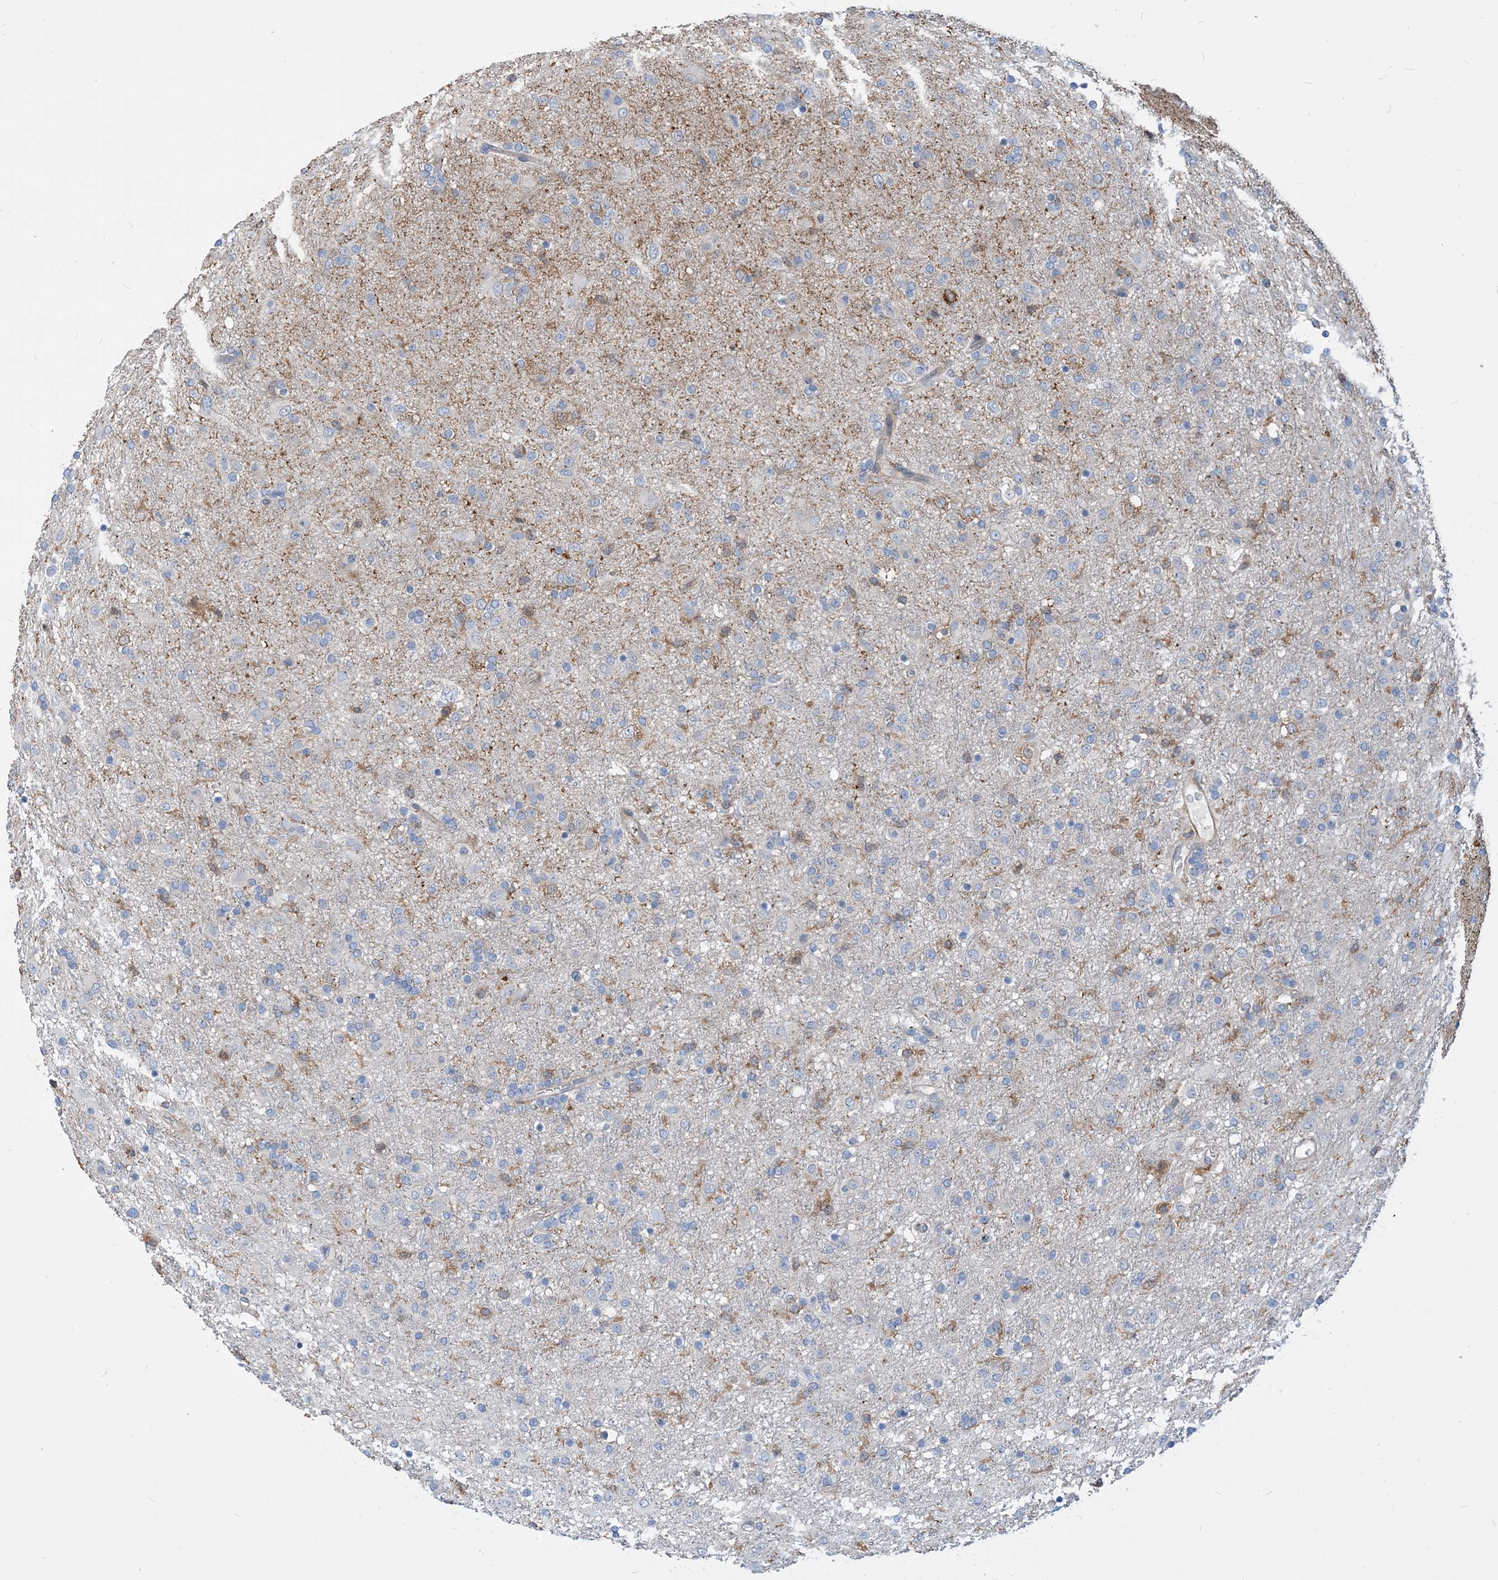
{"staining": {"intensity": "moderate", "quantity": "<25%", "location": "cytoplasmic/membranous"}, "tissue": "glioma", "cell_type": "Tumor cells", "image_type": "cancer", "snomed": [{"axis": "morphology", "description": "Glioma, malignant, Low grade"}, {"axis": "topography", "description": "Brain"}], "caption": "About <25% of tumor cells in human malignant glioma (low-grade) demonstrate moderate cytoplasmic/membranous protein positivity as visualized by brown immunohistochemical staining.", "gene": "PARVG", "patient": {"sex": "male", "age": 65}}